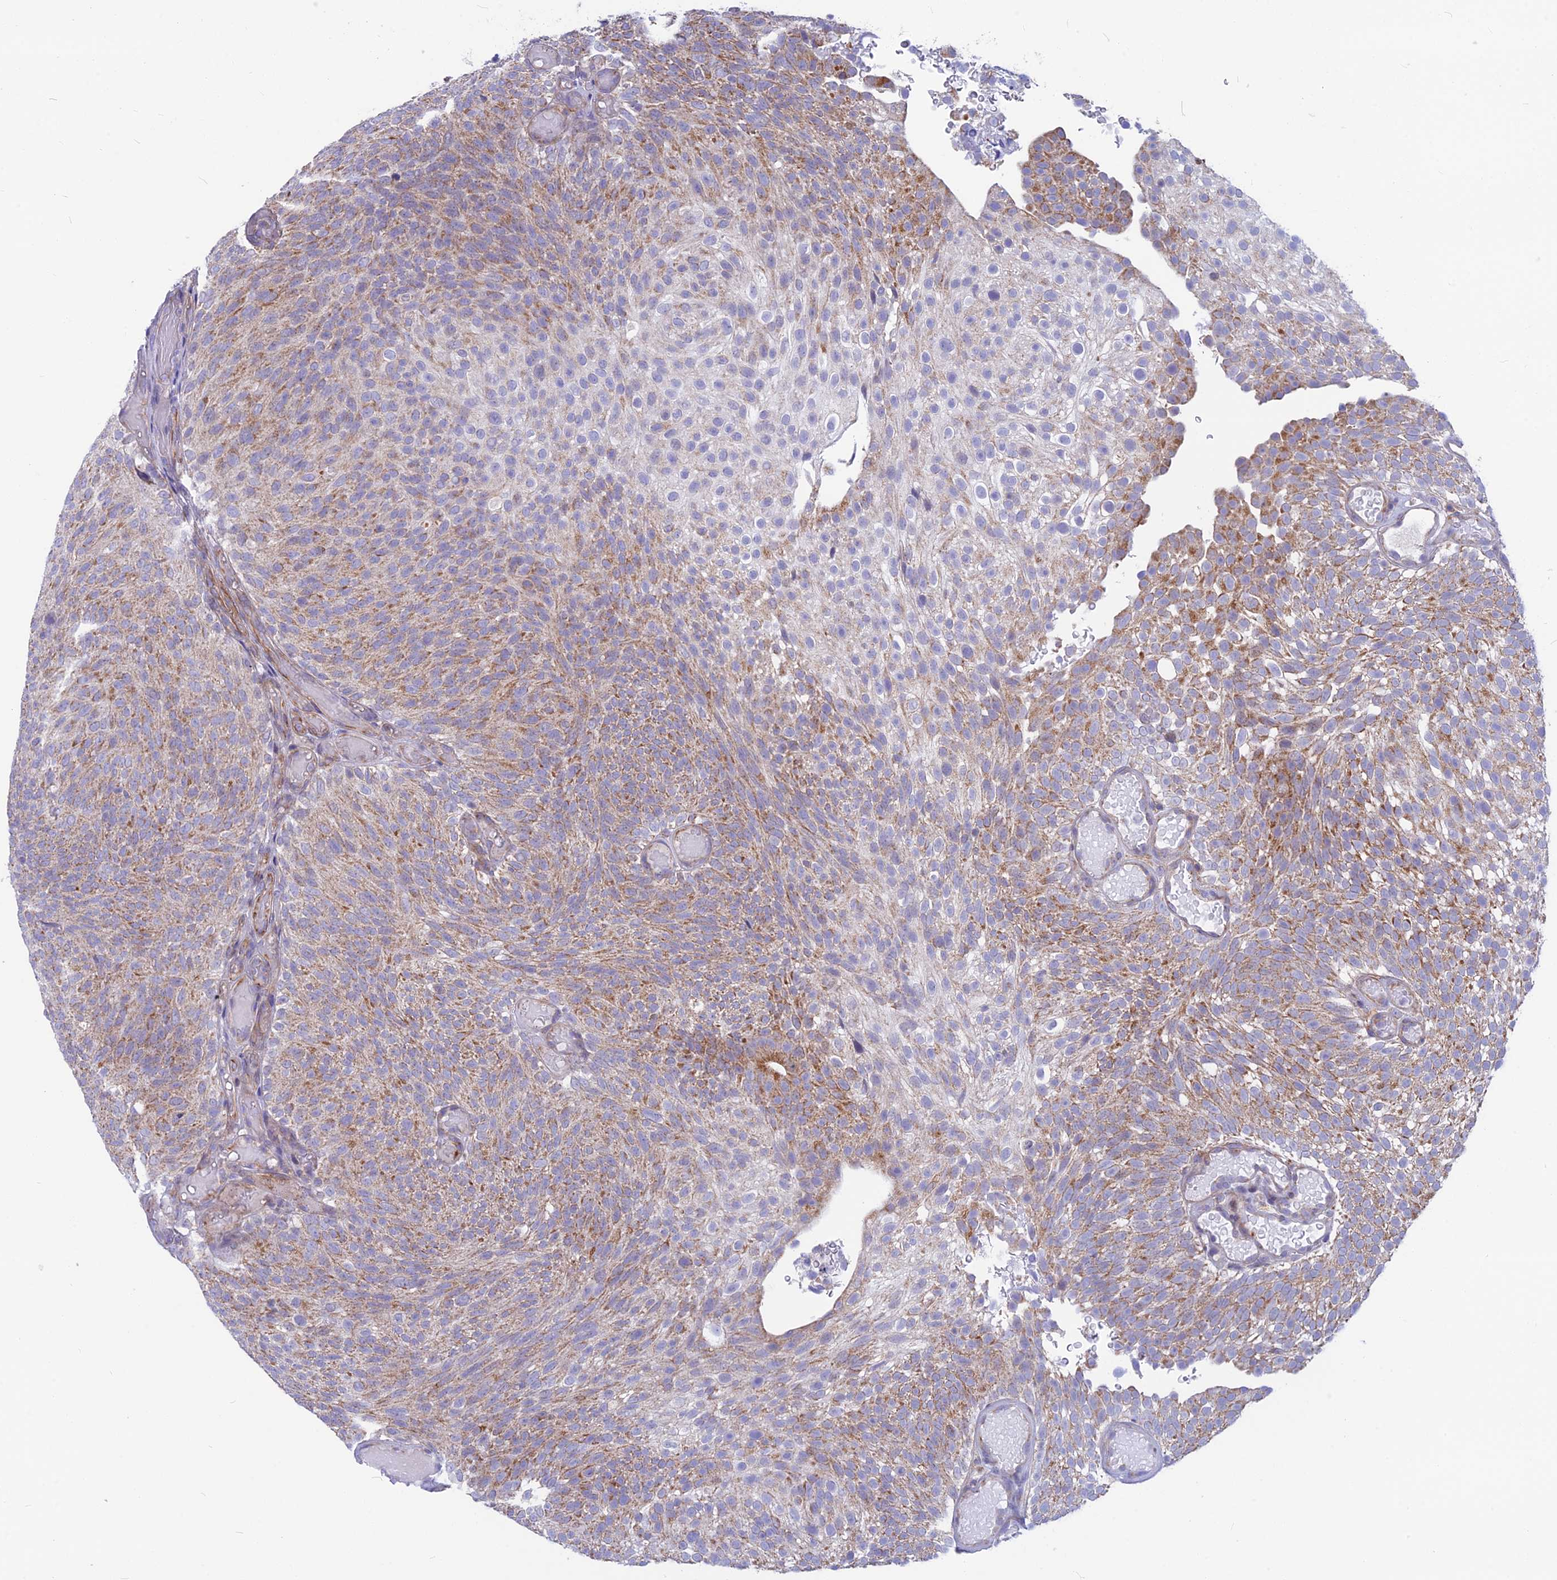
{"staining": {"intensity": "moderate", "quantity": ">75%", "location": "cytoplasmic/membranous"}, "tissue": "urothelial cancer", "cell_type": "Tumor cells", "image_type": "cancer", "snomed": [{"axis": "morphology", "description": "Urothelial carcinoma, Low grade"}, {"axis": "topography", "description": "Urinary bladder"}], "caption": "This is a micrograph of immunohistochemistry staining of low-grade urothelial carcinoma, which shows moderate staining in the cytoplasmic/membranous of tumor cells.", "gene": "PLAC9", "patient": {"sex": "male", "age": 78}}